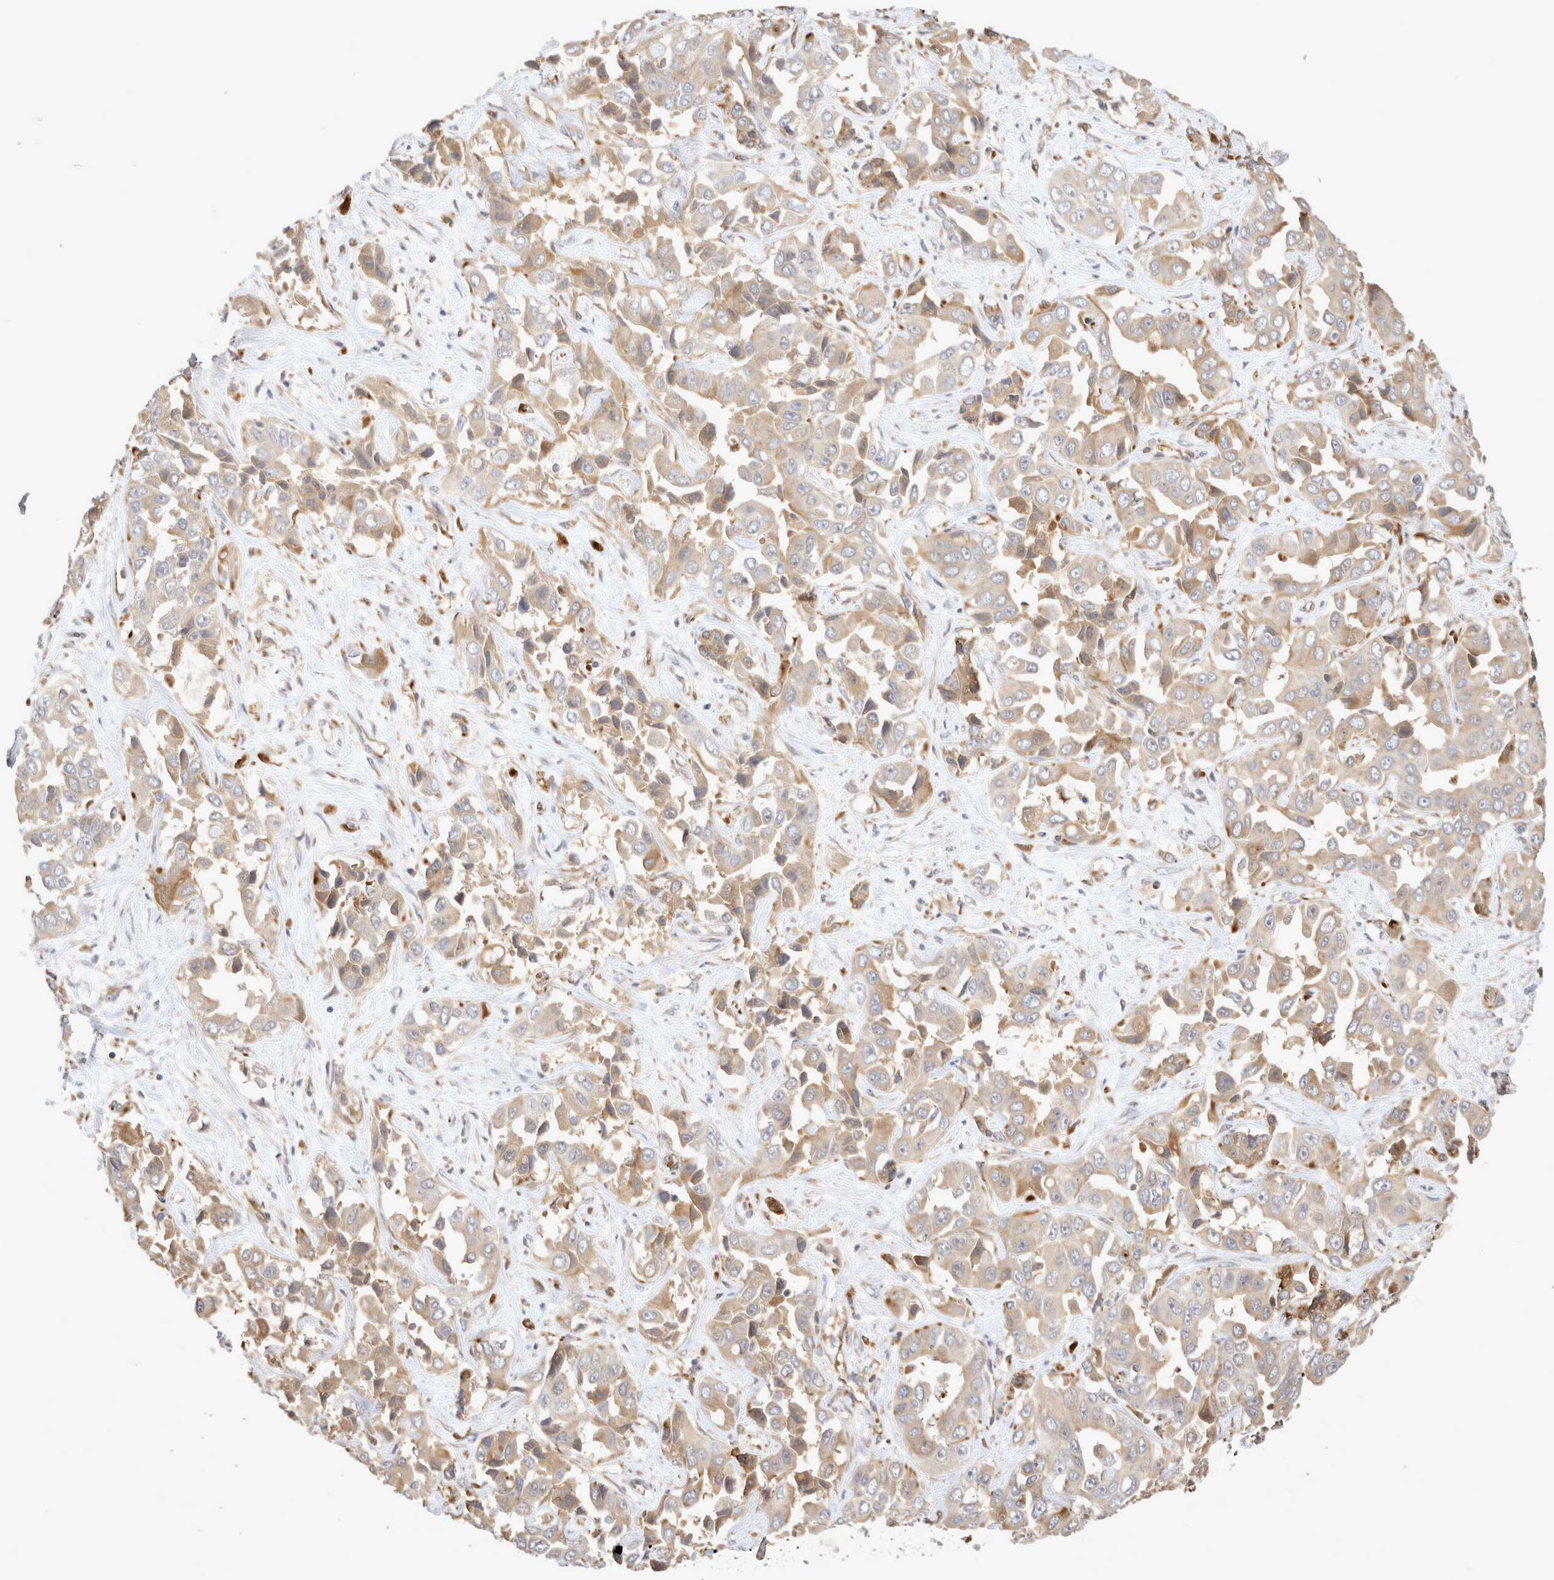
{"staining": {"intensity": "moderate", "quantity": "25%-75%", "location": "cytoplasmic/membranous"}, "tissue": "liver cancer", "cell_type": "Tumor cells", "image_type": "cancer", "snomed": [{"axis": "morphology", "description": "Cholangiocarcinoma"}, {"axis": "topography", "description": "Liver"}], "caption": "Protein expression analysis of human cholangiocarcinoma (liver) reveals moderate cytoplasmic/membranous expression in about 25%-75% of tumor cells. The protein of interest is stained brown, and the nuclei are stained in blue (DAB IHC with brightfield microscopy, high magnification).", "gene": "NMU", "patient": {"sex": "female", "age": 52}}